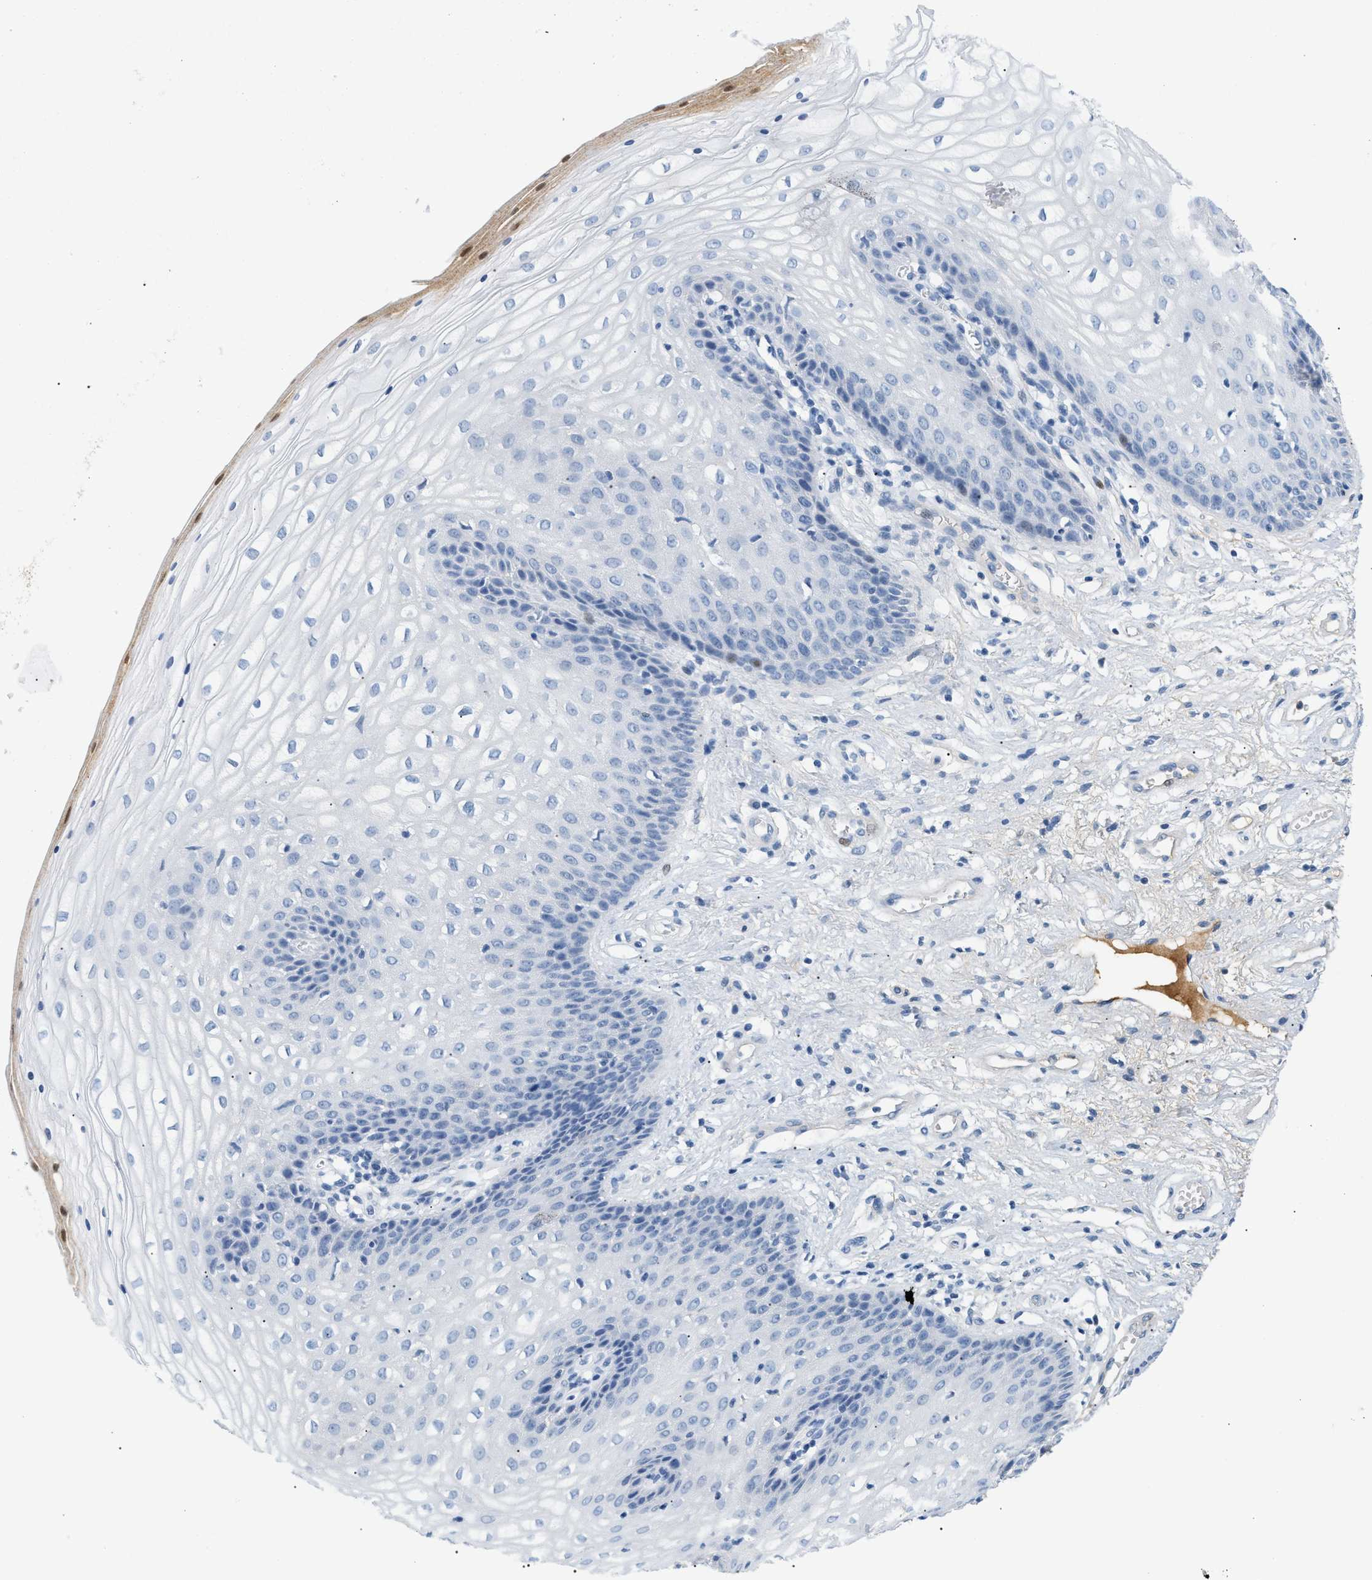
{"staining": {"intensity": "moderate", "quantity": "<25%", "location": "cytoplasmic/membranous,nuclear"}, "tissue": "vagina", "cell_type": "Squamous epithelial cells", "image_type": "normal", "snomed": [{"axis": "morphology", "description": "Normal tissue, NOS"}, {"axis": "topography", "description": "Vagina"}], "caption": "Immunohistochemical staining of normal vagina exhibits moderate cytoplasmic/membranous,nuclear protein positivity in approximately <25% of squamous epithelial cells. The staining was performed using DAB to visualize the protein expression in brown, while the nuclei were stained in blue with hematoxylin (Magnification: 20x).", "gene": "CFH", "patient": {"sex": "female", "age": 34}}